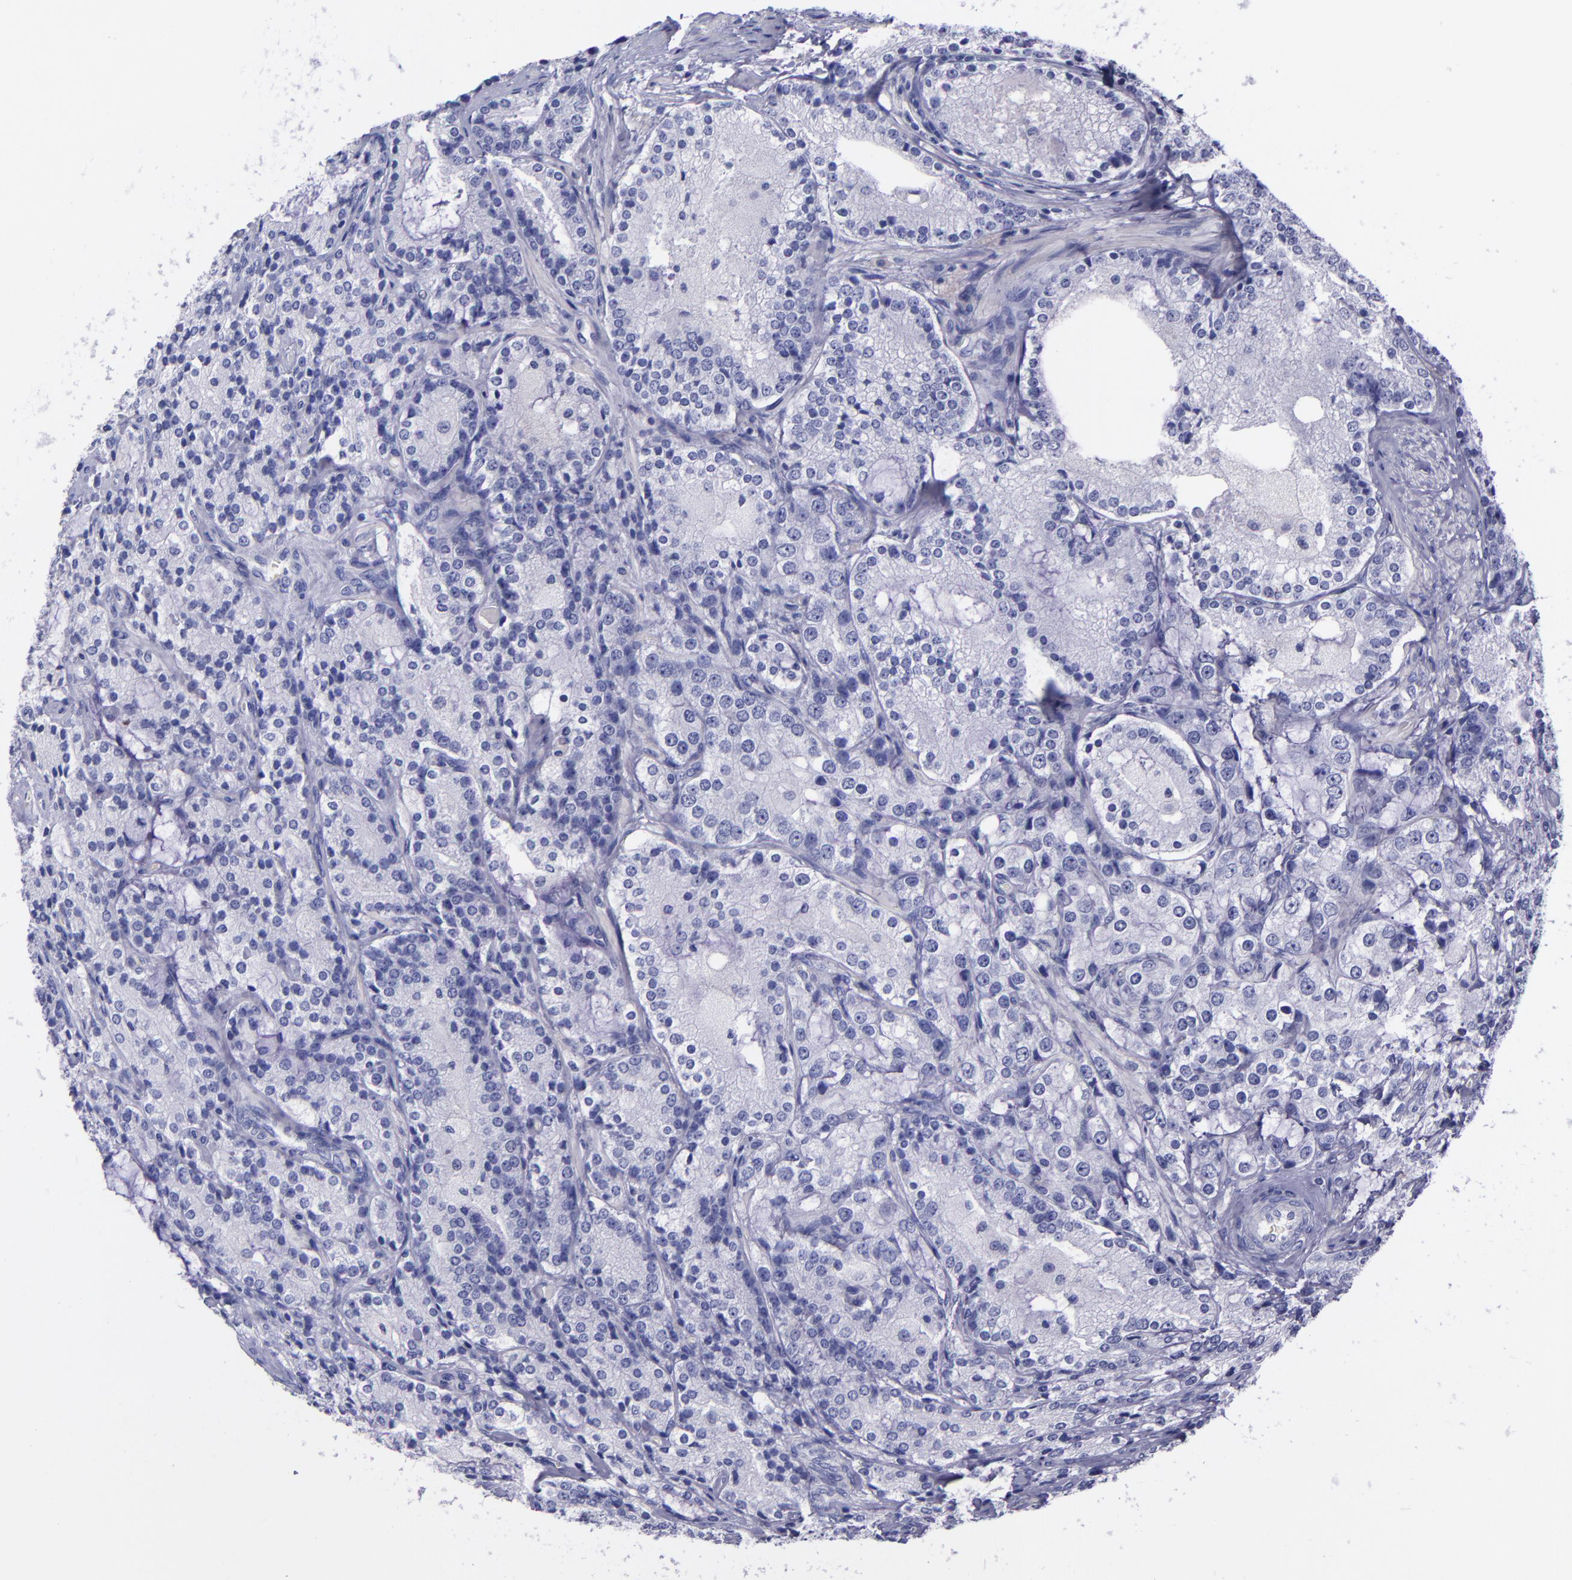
{"staining": {"intensity": "negative", "quantity": "none", "location": "none"}, "tissue": "prostate cancer", "cell_type": "Tumor cells", "image_type": "cancer", "snomed": [{"axis": "morphology", "description": "Adenocarcinoma, High grade"}, {"axis": "topography", "description": "Prostate"}], "caption": "Prostate cancer (high-grade adenocarcinoma) stained for a protein using immunohistochemistry (IHC) exhibits no positivity tumor cells.", "gene": "SV2A", "patient": {"sex": "male", "age": 63}}